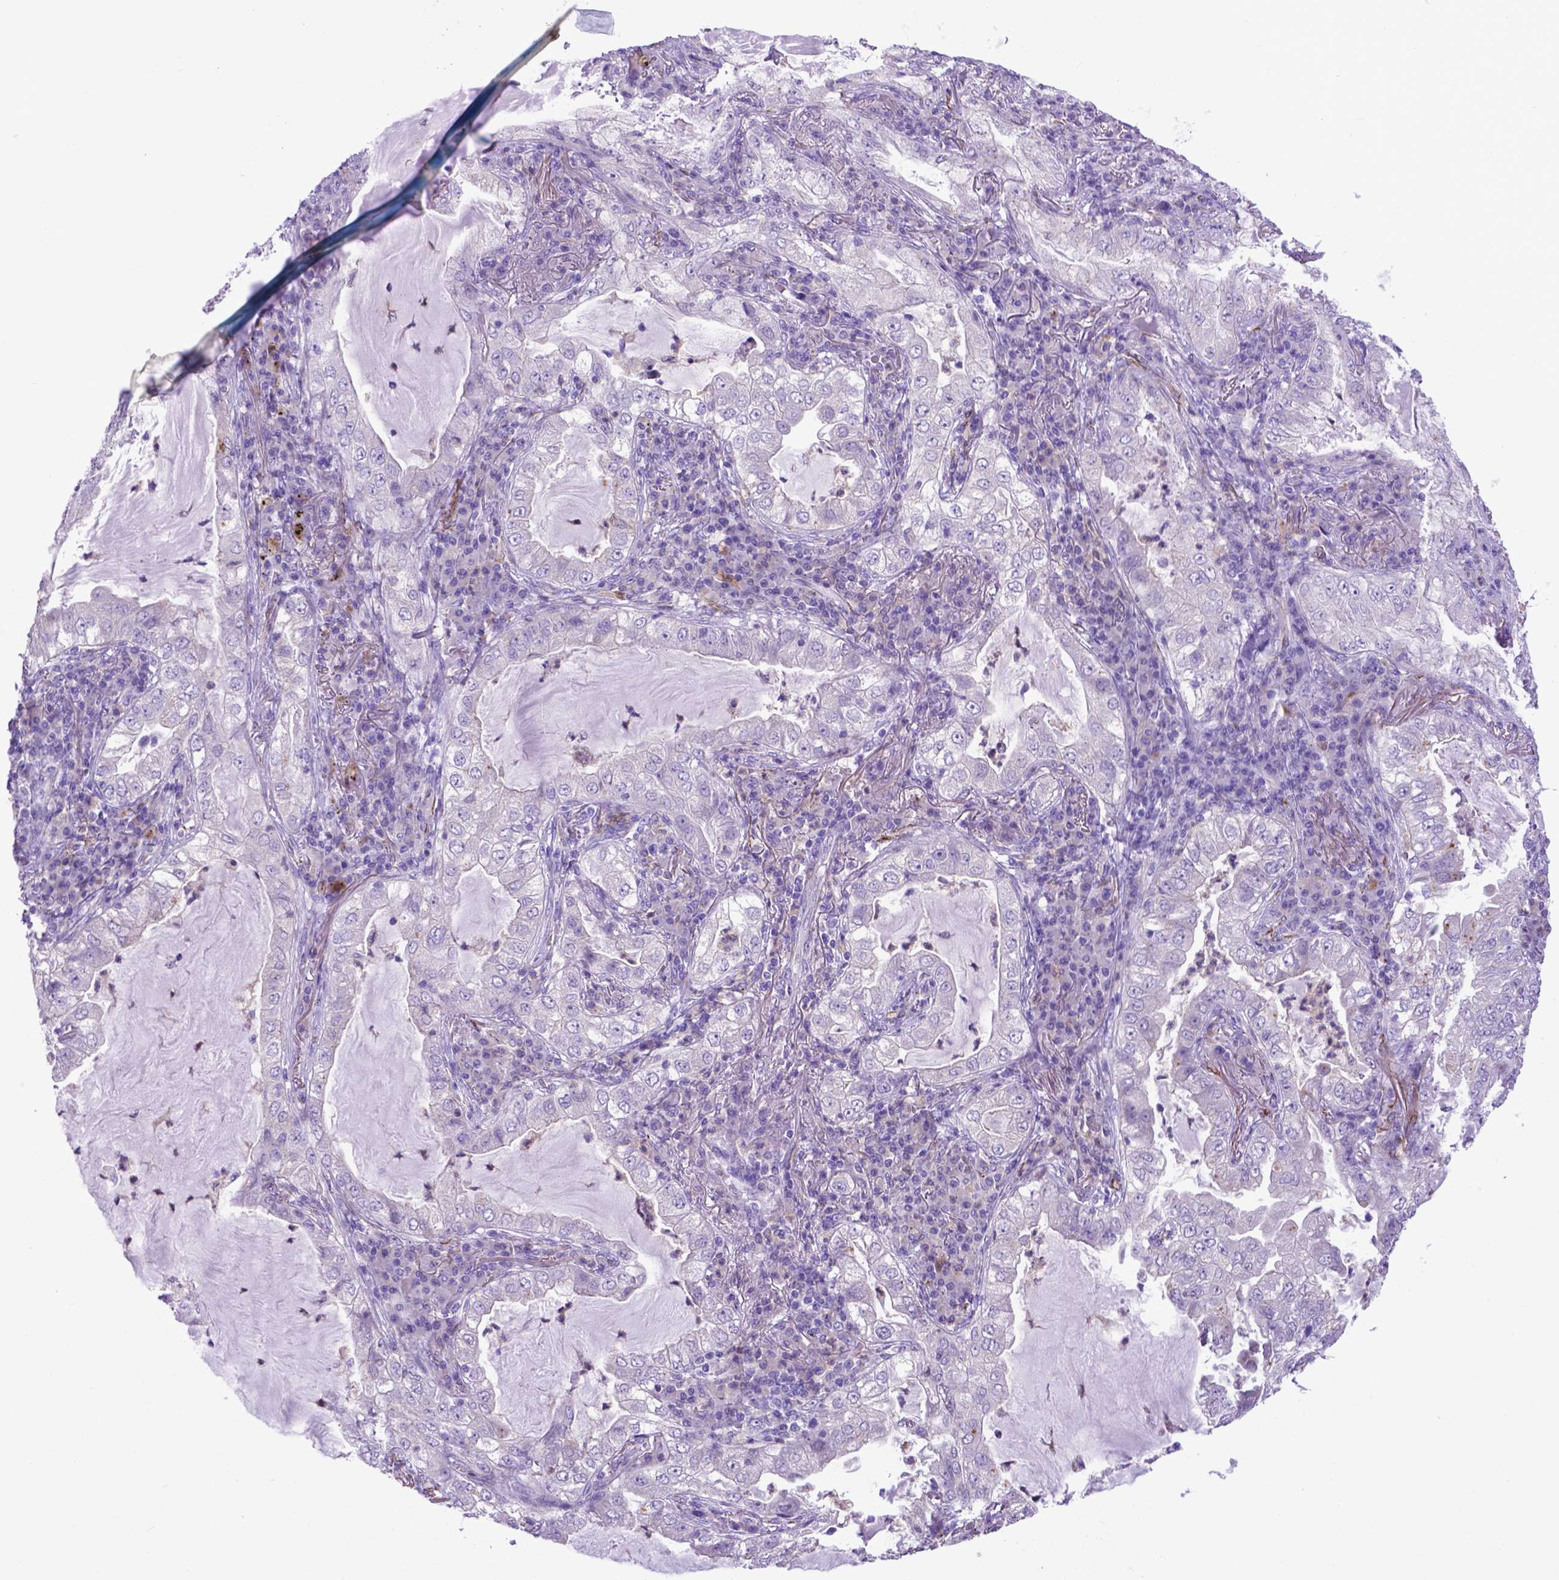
{"staining": {"intensity": "negative", "quantity": "none", "location": "none"}, "tissue": "lung cancer", "cell_type": "Tumor cells", "image_type": "cancer", "snomed": [{"axis": "morphology", "description": "Adenocarcinoma, NOS"}, {"axis": "topography", "description": "Lung"}], "caption": "Tumor cells are negative for brown protein staining in lung cancer (adenocarcinoma). (Brightfield microscopy of DAB (3,3'-diaminobenzidine) immunohistochemistry (IHC) at high magnification).", "gene": "LZTR1", "patient": {"sex": "female", "age": 73}}